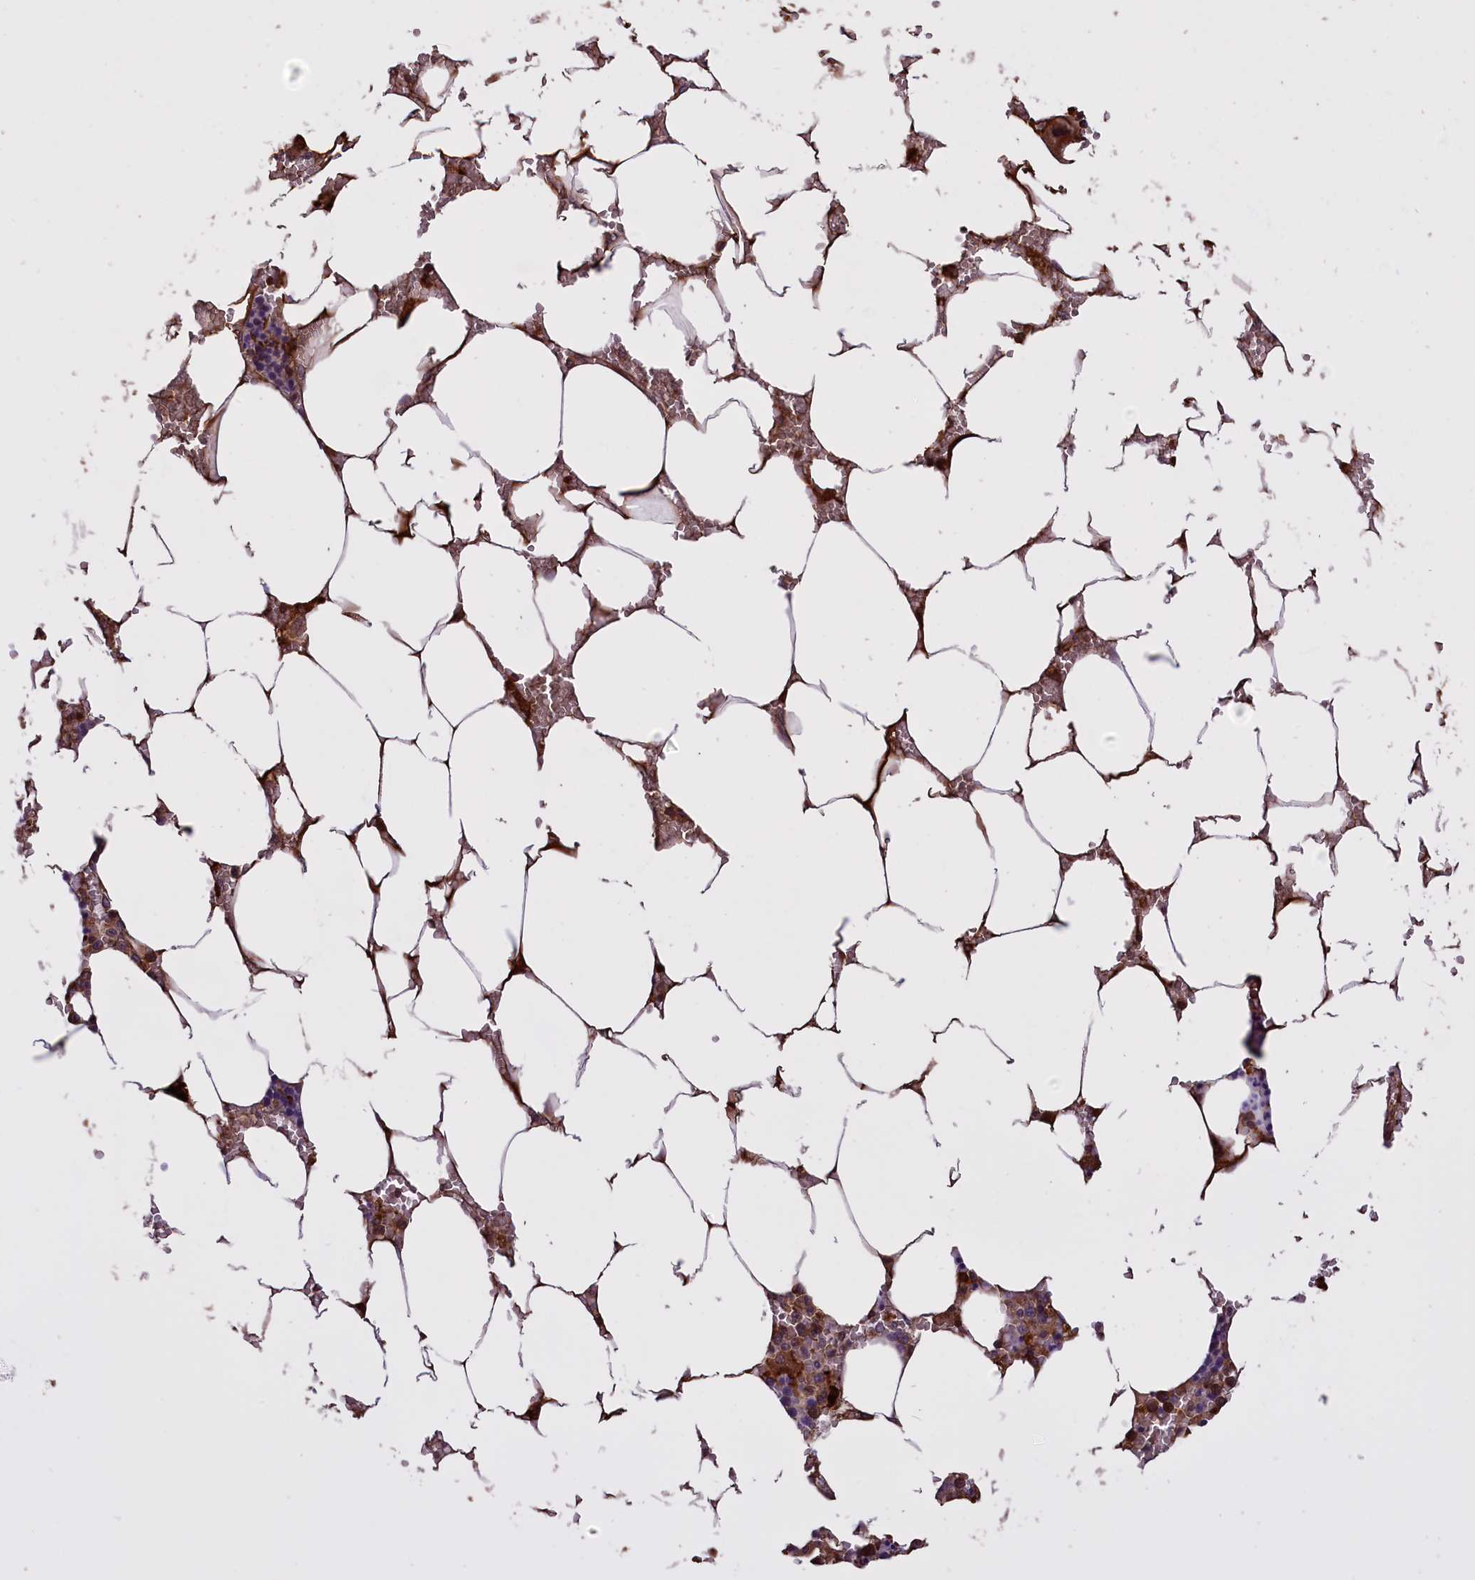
{"staining": {"intensity": "moderate", "quantity": "<25%", "location": "cytoplasmic/membranous"}, "tissue": "bone marrow", "cell_type": "Hematopoietic cells", "image_type": "normal", "snomed": [{"axis": "morphology", "description": "Normal tissue, NOS"}, {"axis": "topography", "description": "Bone marrow"}], "caption": "Approximately <25% of hematopoietic cells in normal bone marrow reveal moderate cytoplasmic/membranous protein staining as visualized by brown immunohistochemical staining.", "gene": "ENHO", "patient": {"sex": "male", "age": 70}}